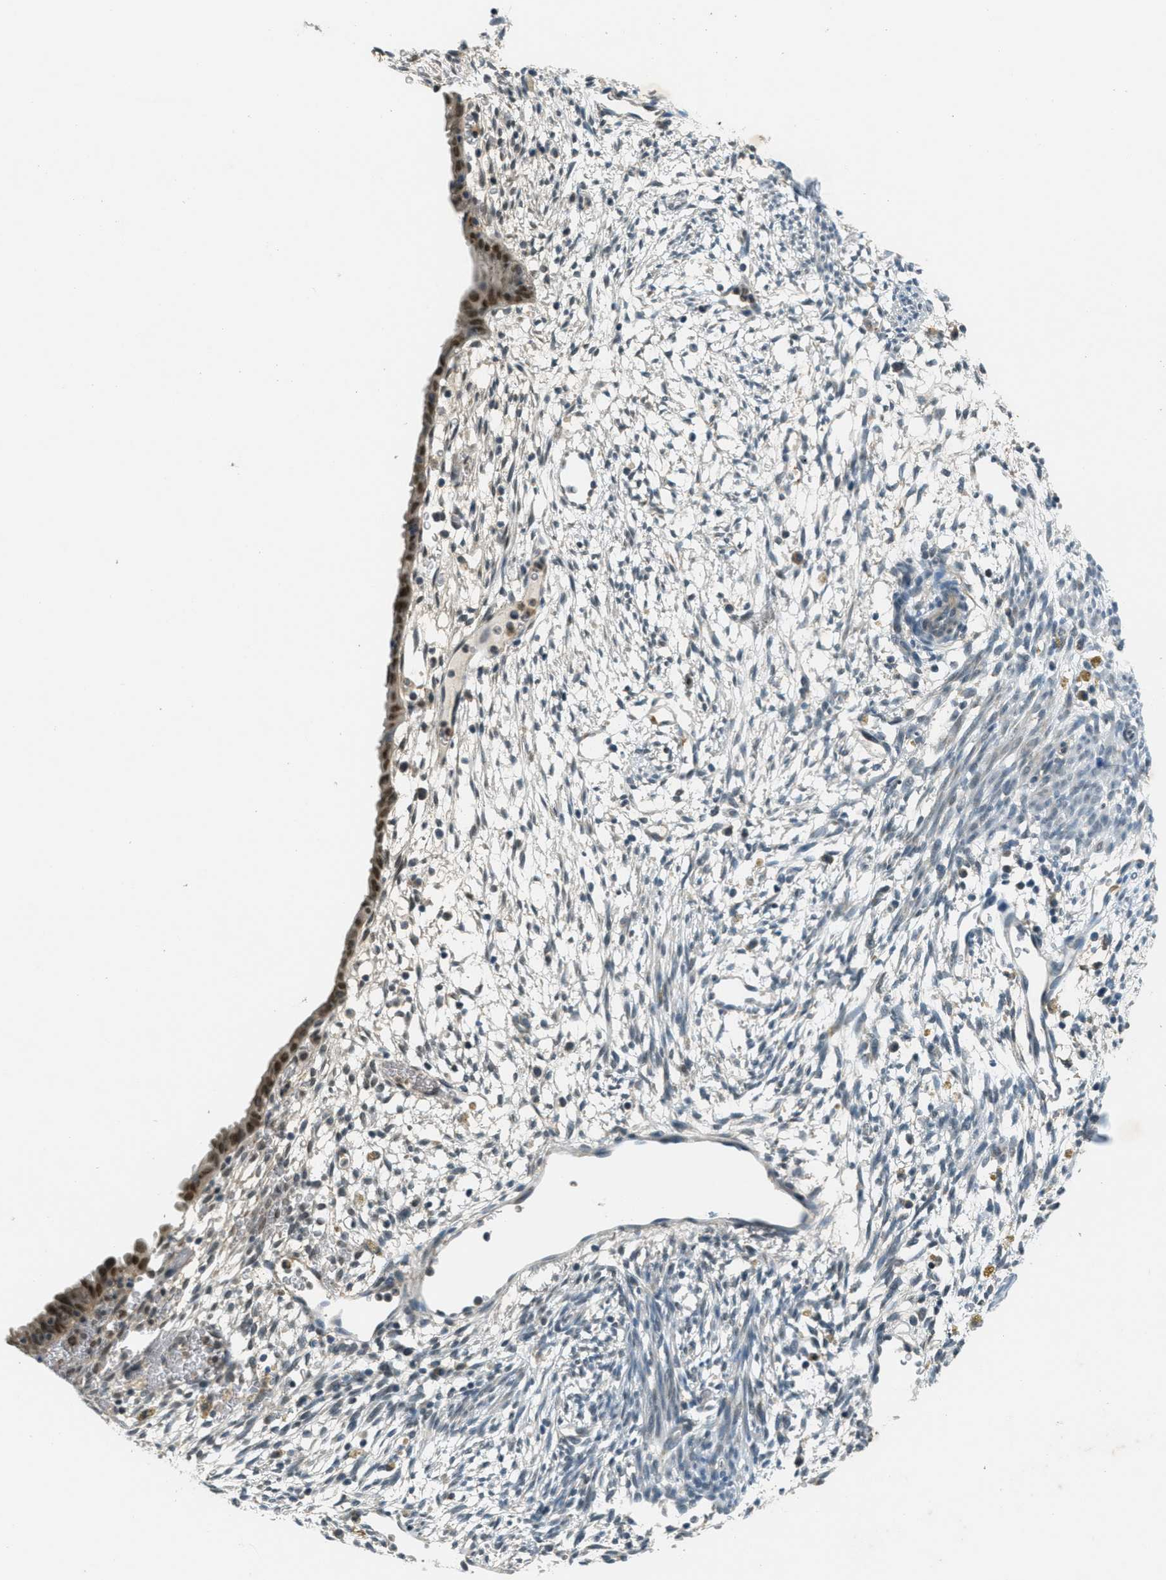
{"staining": {"intensity": "negative", "quantity": "none", "location": "none"}, "tissue": "endometrium", "cell_type": "Cells in endometrial stroma", "image_type": "normal", "snomed": [{"axis": "morphology", "description": "Normal tissue, NOS"}, {"axis": "morphology", "description": "Atrophy, NOS"}, {"axis": "topography", "description": "Uterus"}, {"axis": "topography", "description": "Endometrium"}], "caption": "This is an immunohistochemistry (IHC) image of unremarkable endometrium. There is no positivity in cells in endometrial stroma.", "gene": "TCF20", "patient": {"sex": "female", "age": 68}}